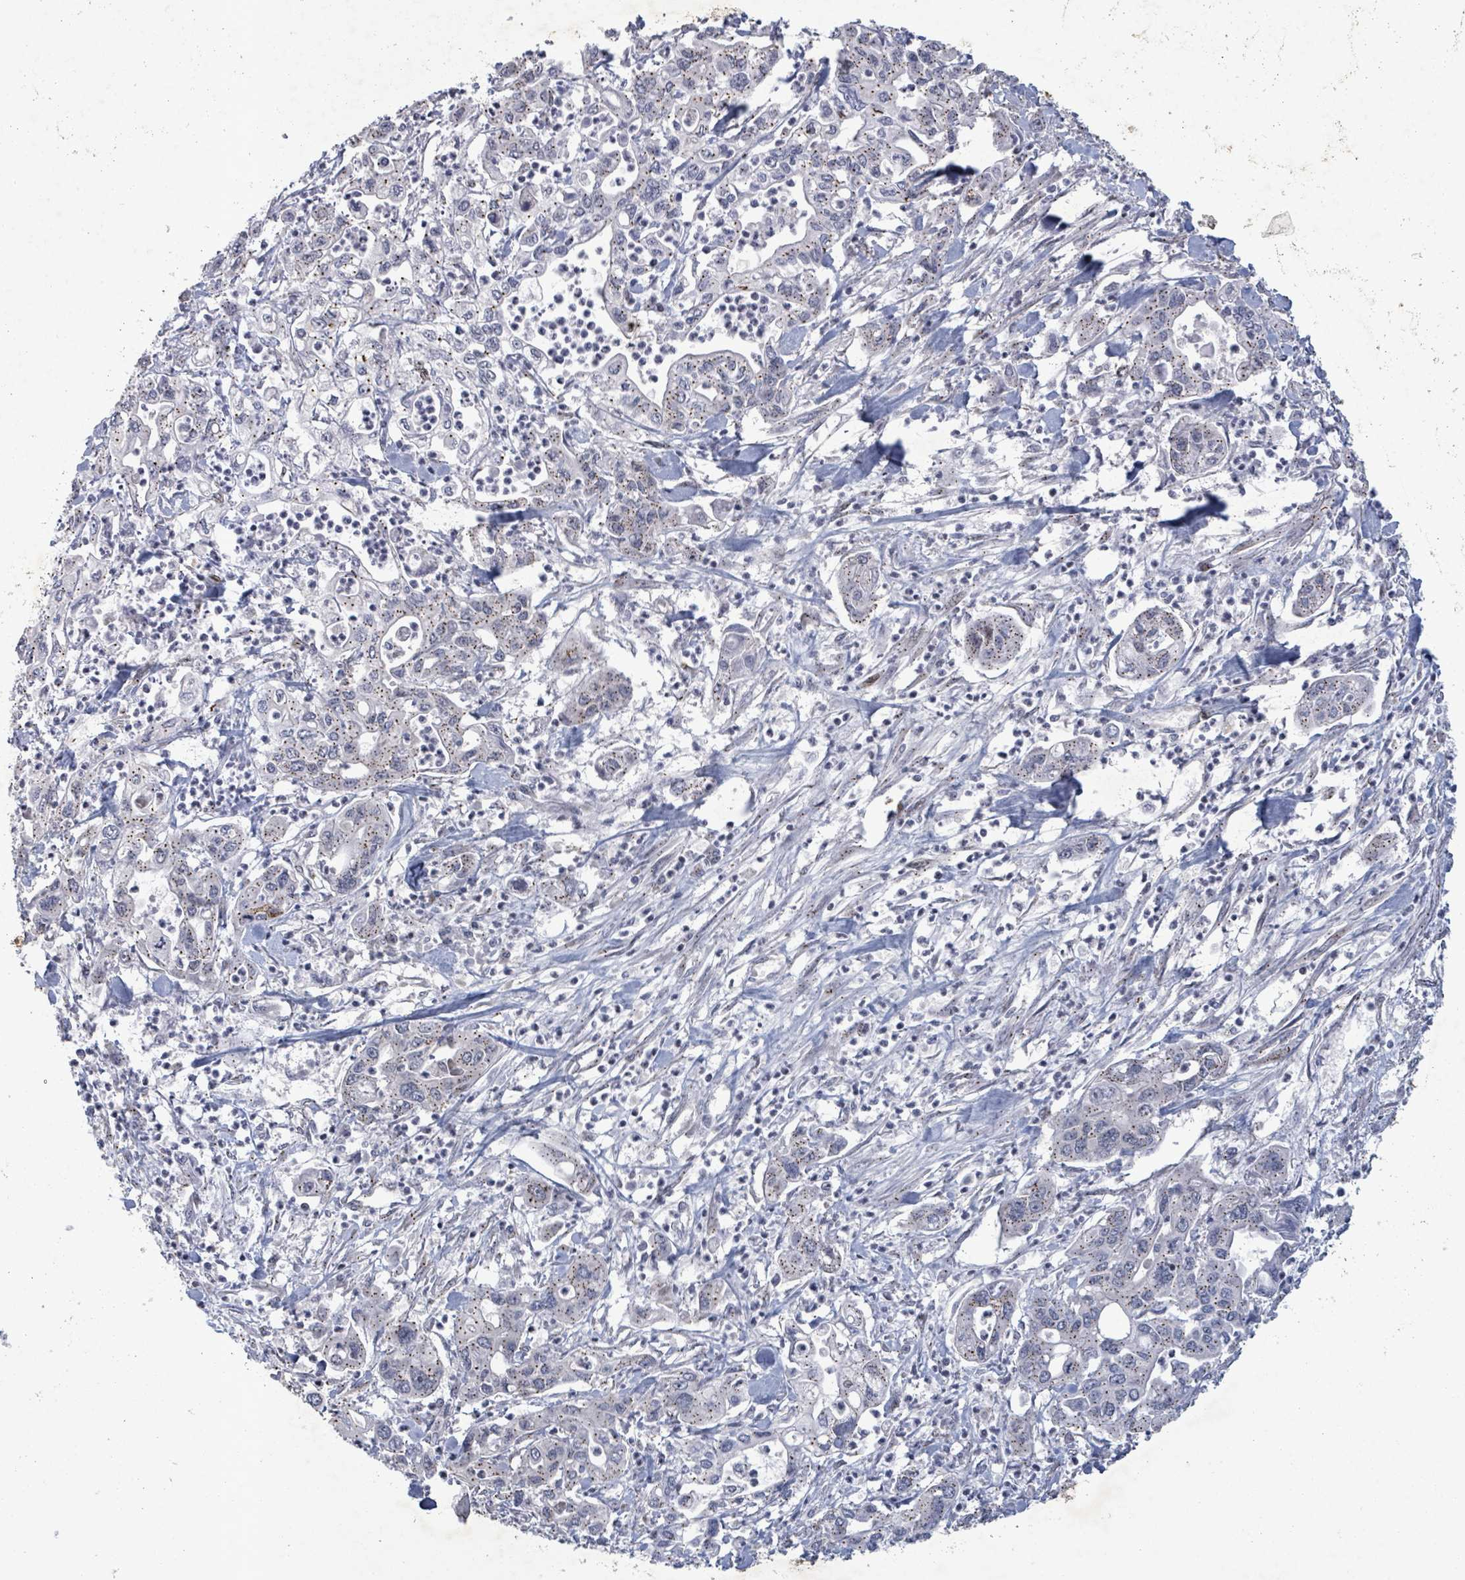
{"staining": {"intensity": "weak", "quantity": "<25%", "location": "cytoplasmic/membranous"}, "tissue": "pancreatic cancer", "cell_type": "Tumor cells", "image_type": "cancer", "snomed": [{"axis": "morphology", "description": "Adenocarcinoma, NOS"}, {"axis": "topography", "description": "Pancreas"}], "caption": "Tumor cells are negative for brown protein staining in pancreatic cancer.", "gene": "TUSC1", "patient": {"sex": "male", "age": 62}}